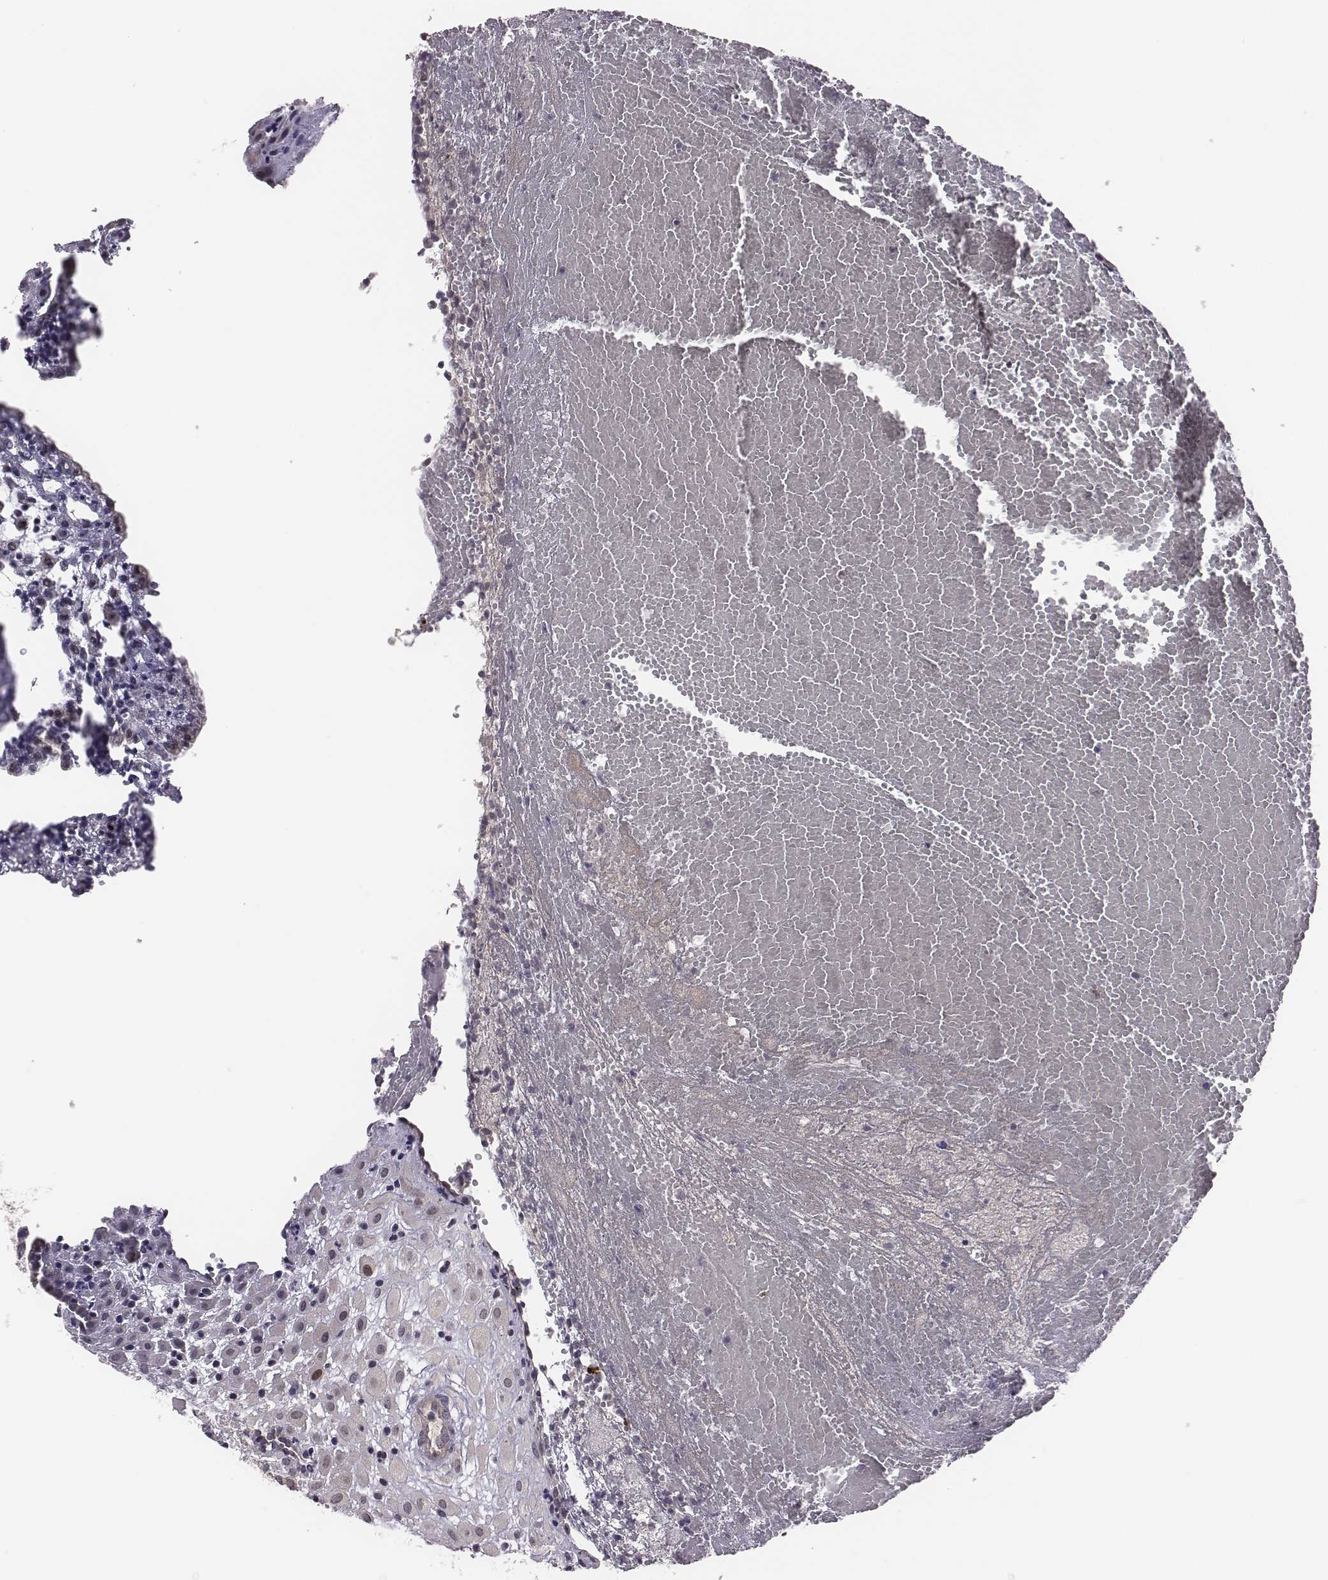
{"staining": {"intensity": "weak", "quantity": "<25%", "location": "nuclear"}, "tissue": "placenta", "cell_type": "Decidual cells", "image_type": "normal", "snomed": [{"axis": "morphology", "description": "Normal tissue, NOS"}, {"axis": "topography", "description": "Placenta"}], "caption": "Decidual cells show no significant positivity in unremarkable placenta.", "gene": "SMURF2", "patient": {"sex": "female", "age": 24}}